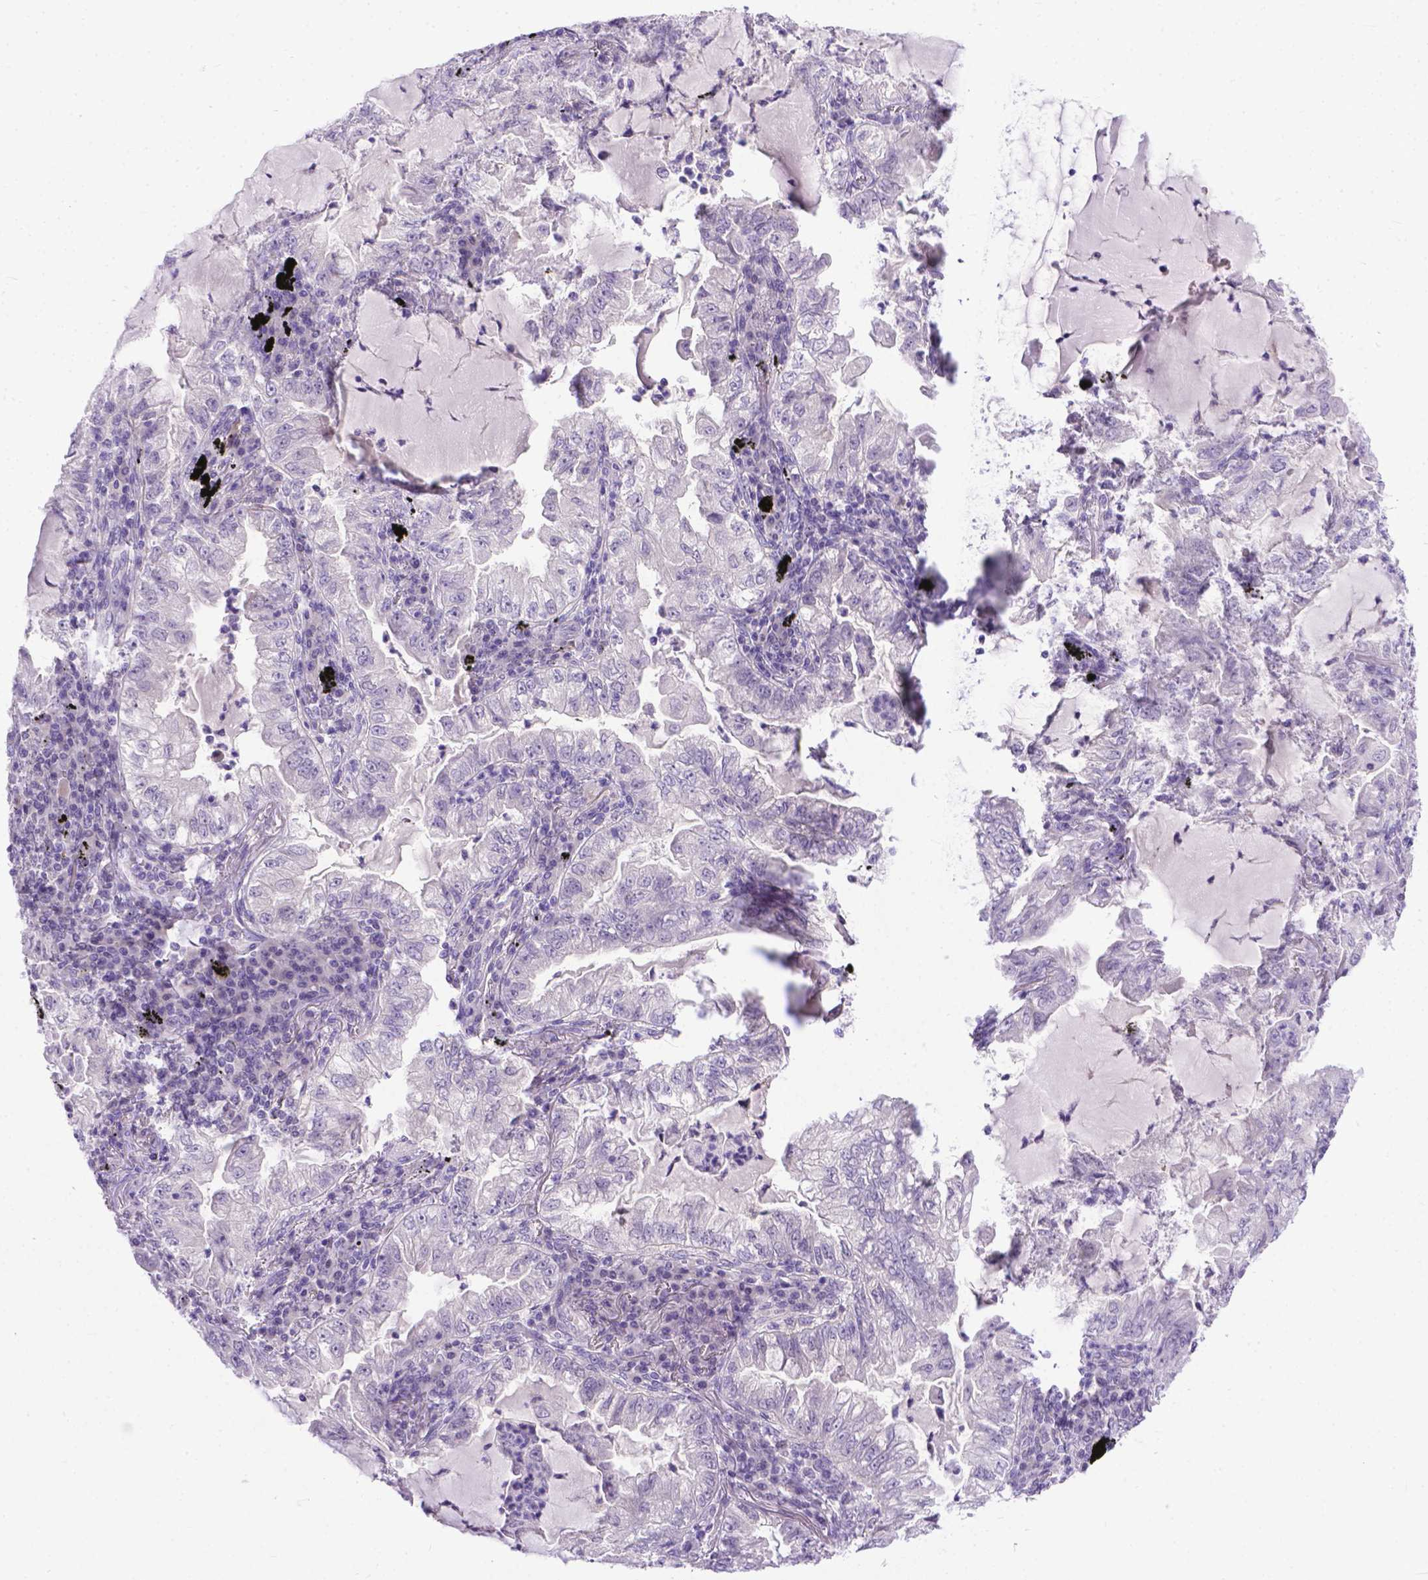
{"staining": {"intensity": "negative", "quantity": "none", "location": "none"}, "tissue": "lung cancer", "cell_type": "Tumor cells", "image_type": "cancer", "snomed": [{"axis": "morphology", "description": "Adenocarcinoma, NOS"}, {"axis": "topography", "description": "Lung"}], "caption": "Lung adenocarcinoma stained for a protein using immunohistochemistry shows no positivity tumor cells.", "gene": "TTLL6", "patient": {"sex": "female", "age": 73}}